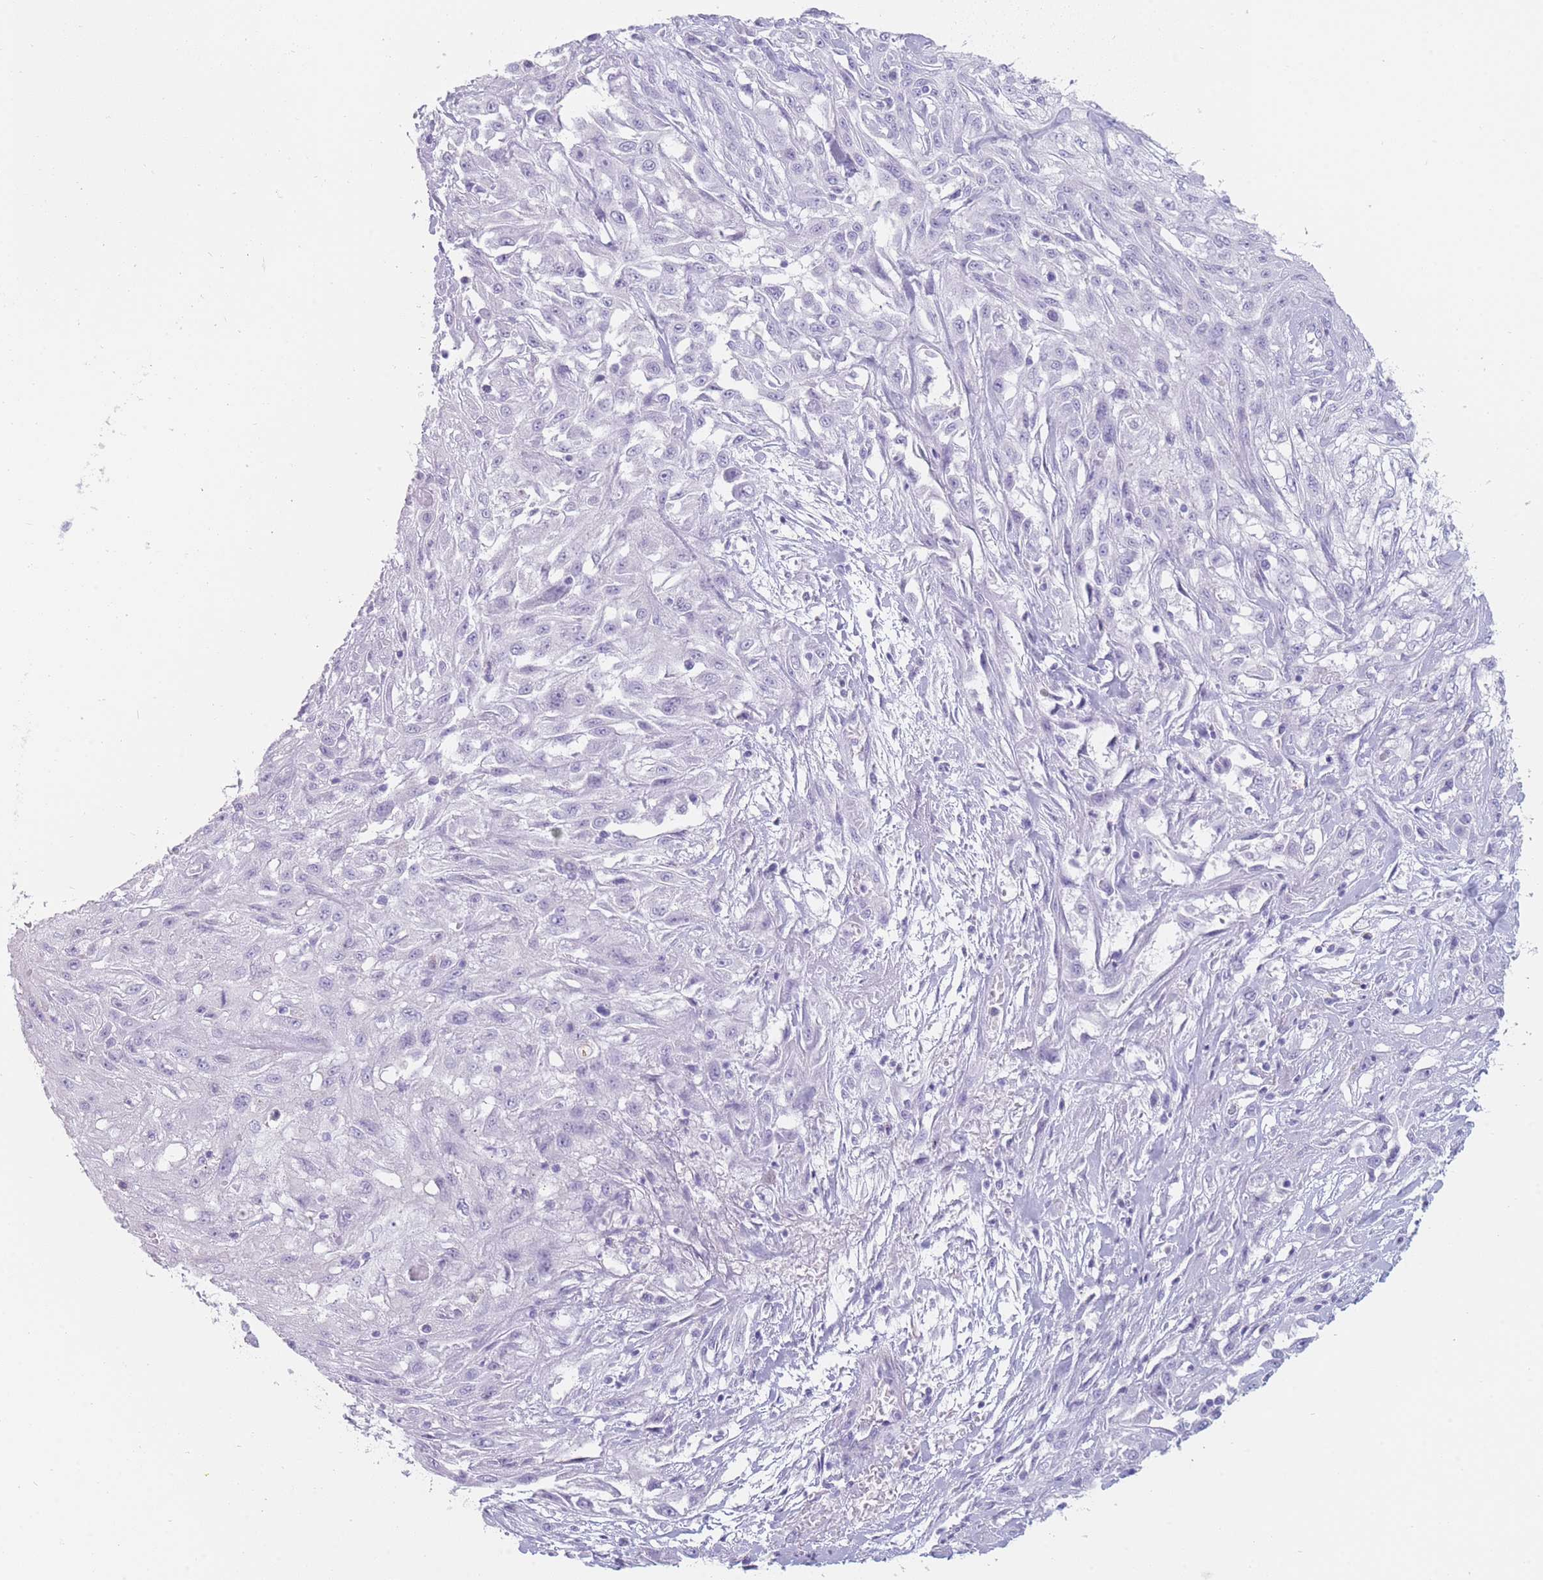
{"staining": {"intensity": "negative", "quantity": "none", "location": "none"}, "tissue": "skin cancer", "cell_type": "Tumor cells", "image_type": "cancer", "snomed": [{"axis": "morphology", "description": "Squamous cell carcinoma, NOS"}, {"axis": "morphology", "description": "Squamous cell carcinoma, metastatic, NOS"}, {"axis": "topography", "description": "Skin"}, {"axis": "topography", "description": "Lymph node"}], "caption": "Immunohistochemistry of human skin cancer (squamous cell carcinoma) reveals no expression in tumor cells.", "gene": "GPR12", "patient": {"sex": "male", "age": 75}}